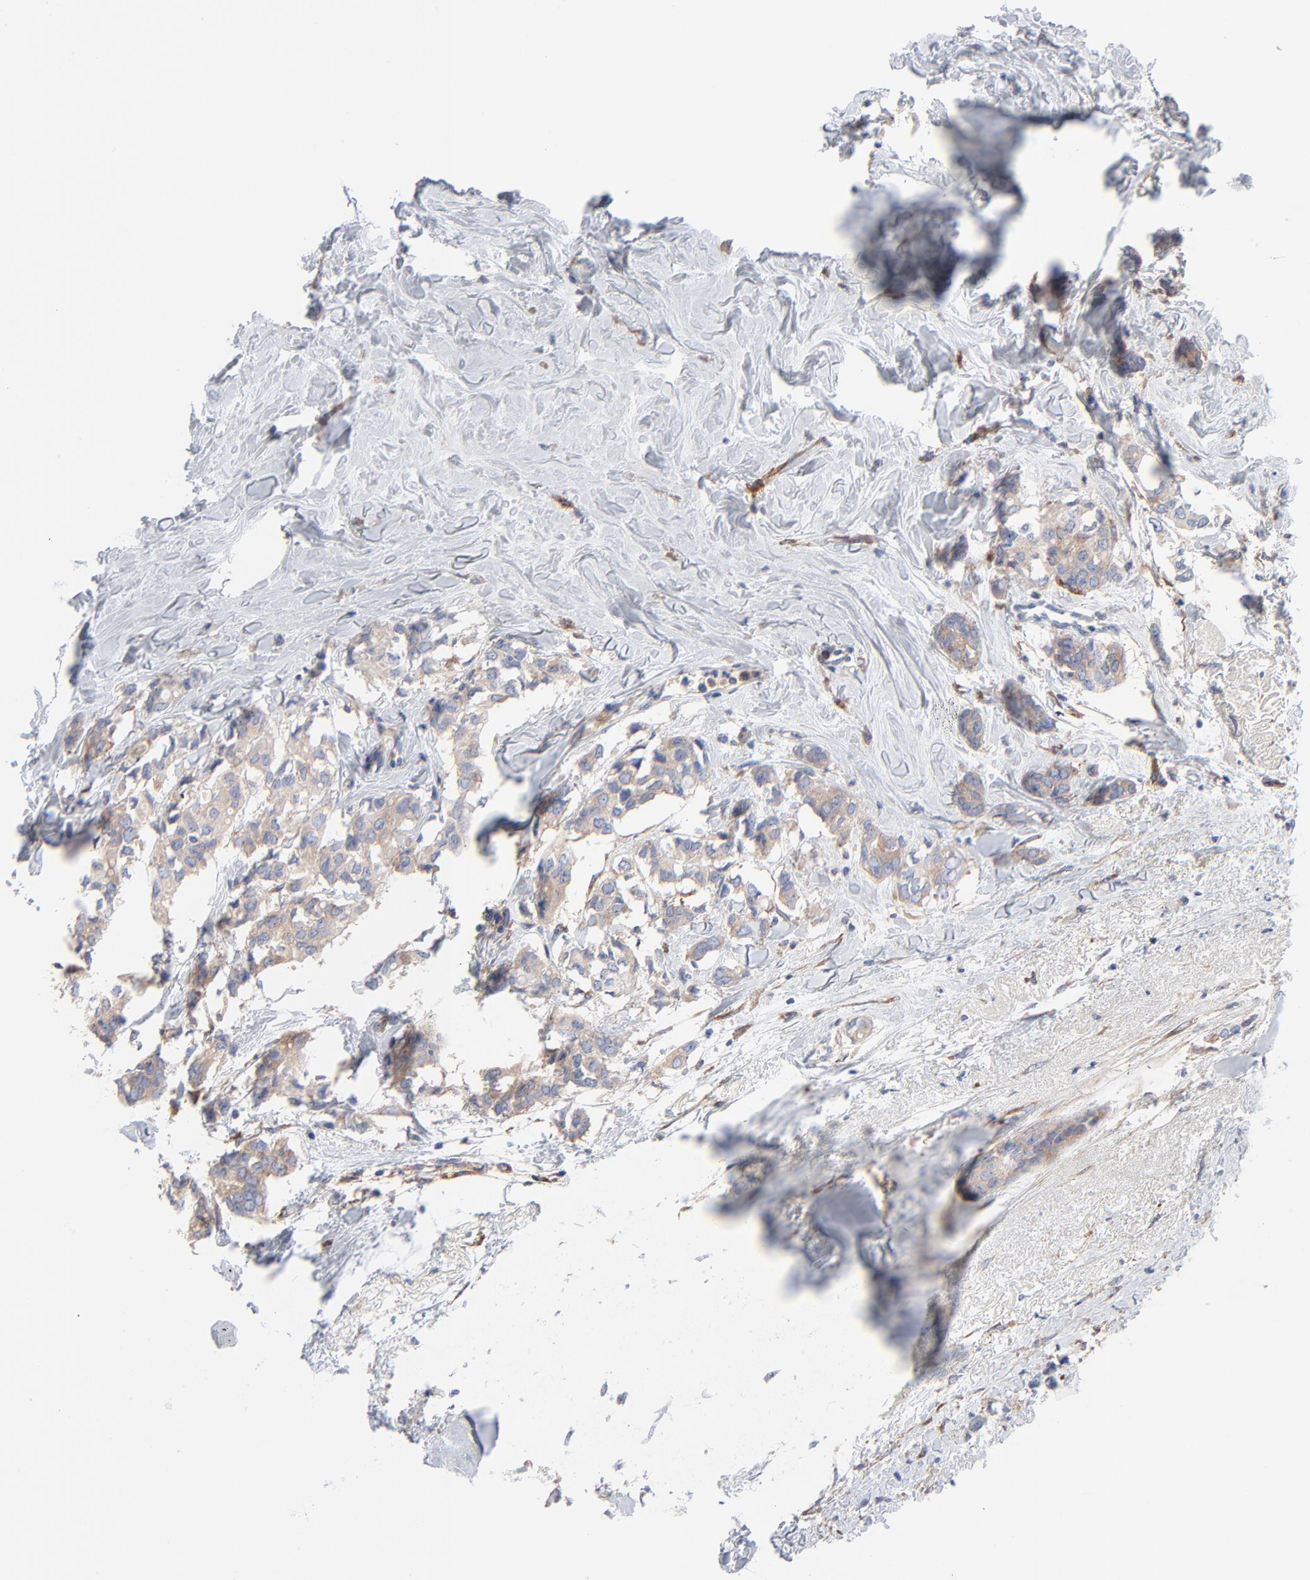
{"staining": {"intensity": "weak", "quantity": ">75%", "location": "cytoplasmic/membranous"}, "tissue": "breast cancer", "cell_type": "Tumor cells", "image_type": "cancer", "snomed": [{"axis": "morphology", "description": "Duct carcinoma"}, {"axis": "topography", "description": "Breast"}], "caption": "Tumor cells reveal low levels of weak cytoplasmic/membranous staining in about >75% of cells in human intraductal carcinoma (breast).", "gene": "STAT2", "patient": {"sex": "female", "age": 84}}